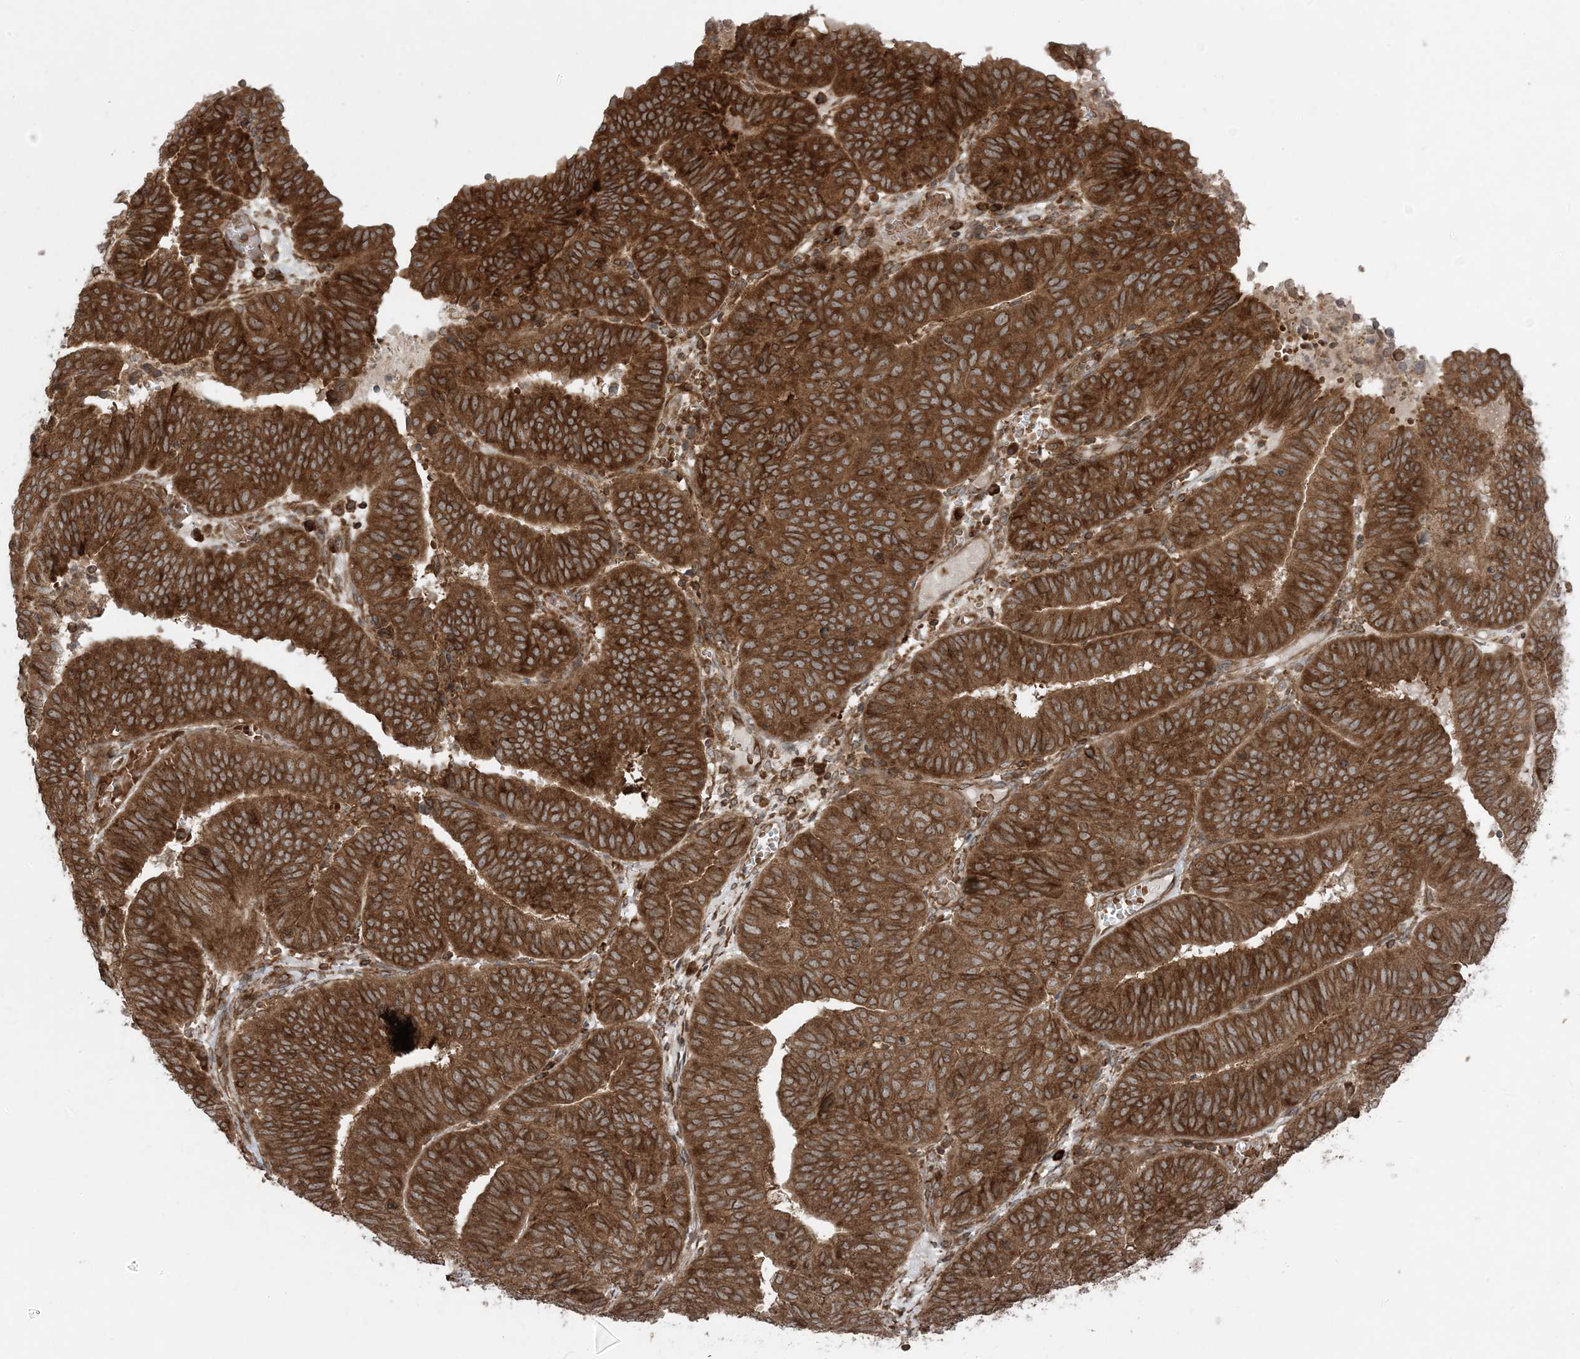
{"staining": {"intensity": "strong", "quantity": ">75%", "location": "cytoplasmic/membranous"}, "tissue": "endometrial cancer", "cell_type": "Tumor cells", "image_type": "cancer", "snomed": [{"axis": "morphology", "description": "Adenocarcinoma, NOS"}, {"axis": "topography", "description": "Uterus"}], "caption": "The micrograph shows staining of adenocarcinoma (endometrial), revealing strong cytoplasmic/membranous protein staining (brown color) within tumor cells.", "gene": "DDX19B", "patient": {"sex": "female", "age": 77}}